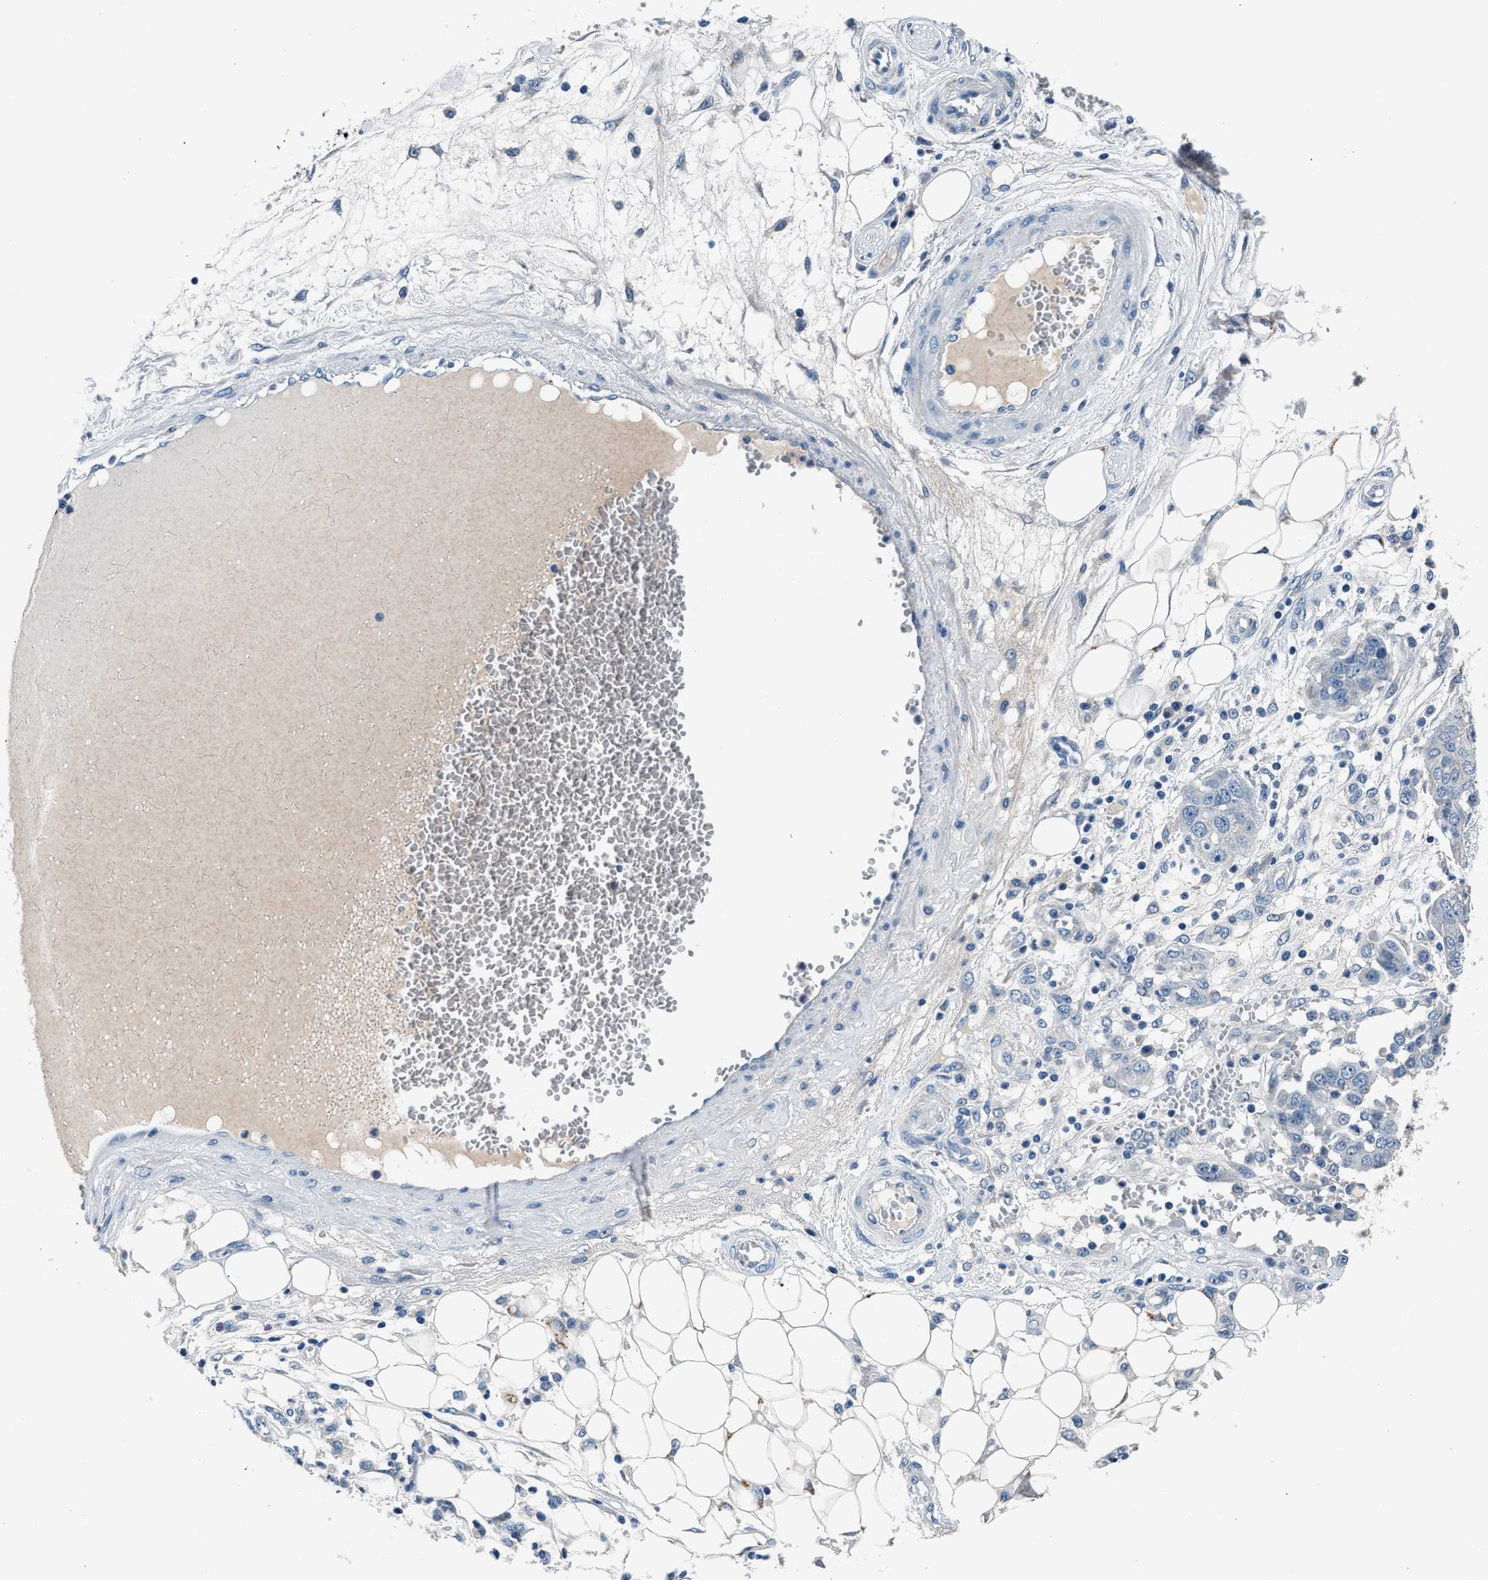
{"staining": {"intensity": "negative", "quantity": "none", "location": "none"}, "tissue": "ovarian cancer", "cell_type": "Tumor cells", "image_type": "cancer", "snomed": [{"axis": "morphology", "description": "Cystadenocarcinoma, serous, NOS"}, {"axis": "topography", "description": "Soft tissue"}, {"axis": "topography", "description": "Ovary"}], "caption": "High power microscopy photomicrograph of an immunohistochemistry micrograph of ovarian cancer, revealing no significant positivity in tumor cells. The staining is performed using DAB (3,3'-diaminobenzidine) brown chromogen with nuclei counter-stained in using hematoxylin.", "gene": "DENND6B", "patient": {"sex": "female", "age": 57}}